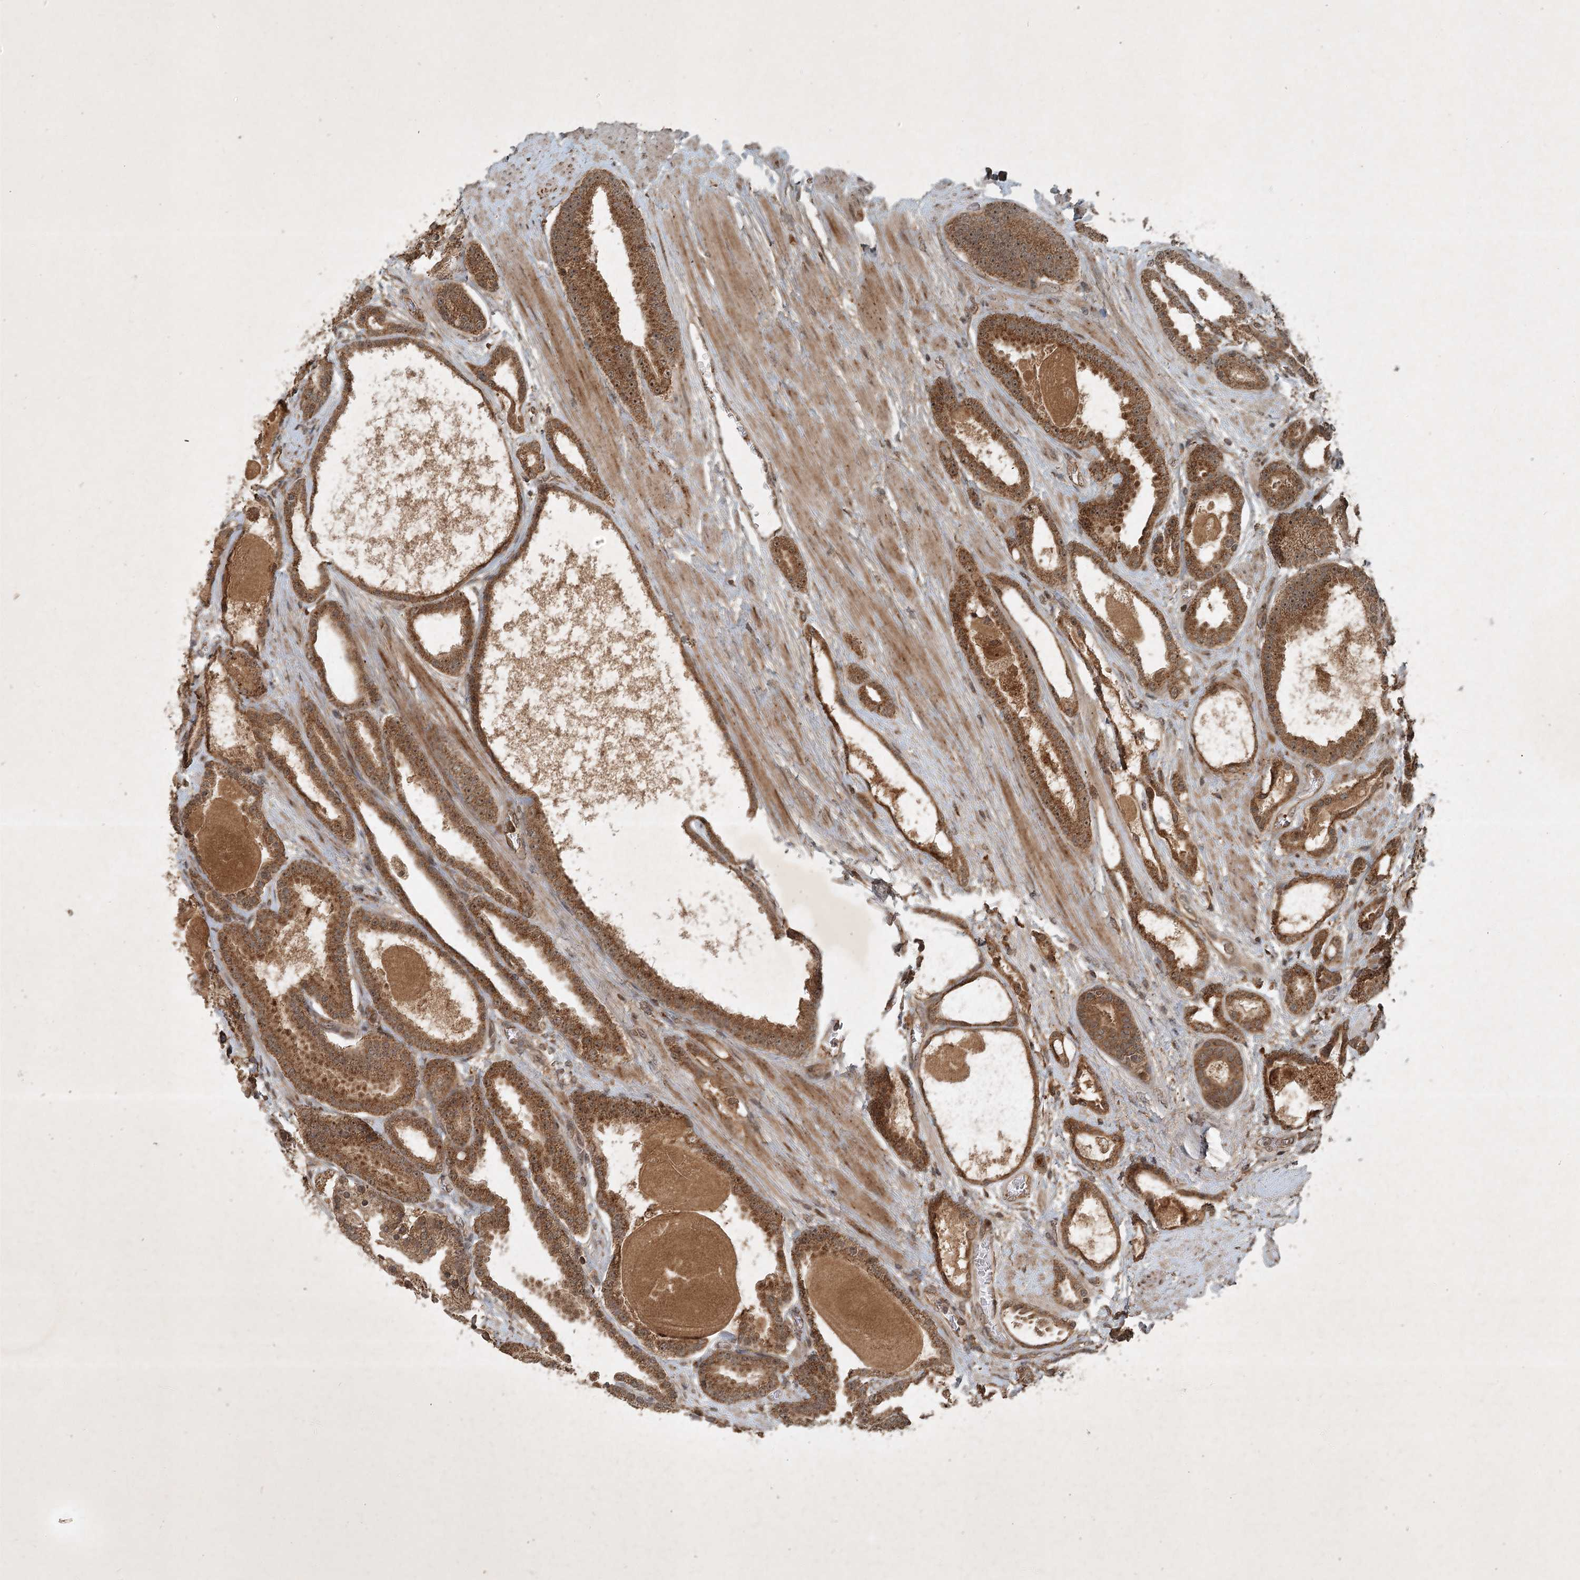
{"staining": {"intensity": "moderate", "quantity": ">75%", "location": "cytoplasmic/membranous"}, "tissue": "prostate cancer", "cell_type": "Tumor cells", "image_type": "cancer", "snomed": [{"axis": "morphology", "description": "Adenocarcinoma, High grade"}, {"axis": "topography", "description": "Prostate"}], "caption": "Approximately >75% of tumor cells in human prostate high-grade adenocarcinoma show moderate cytoplasmic/membranous protein positivity as visualized by brown immunohistochemical staining.", "gene": "UNC93A", "patient": {"sex": "male", "age": 60}}